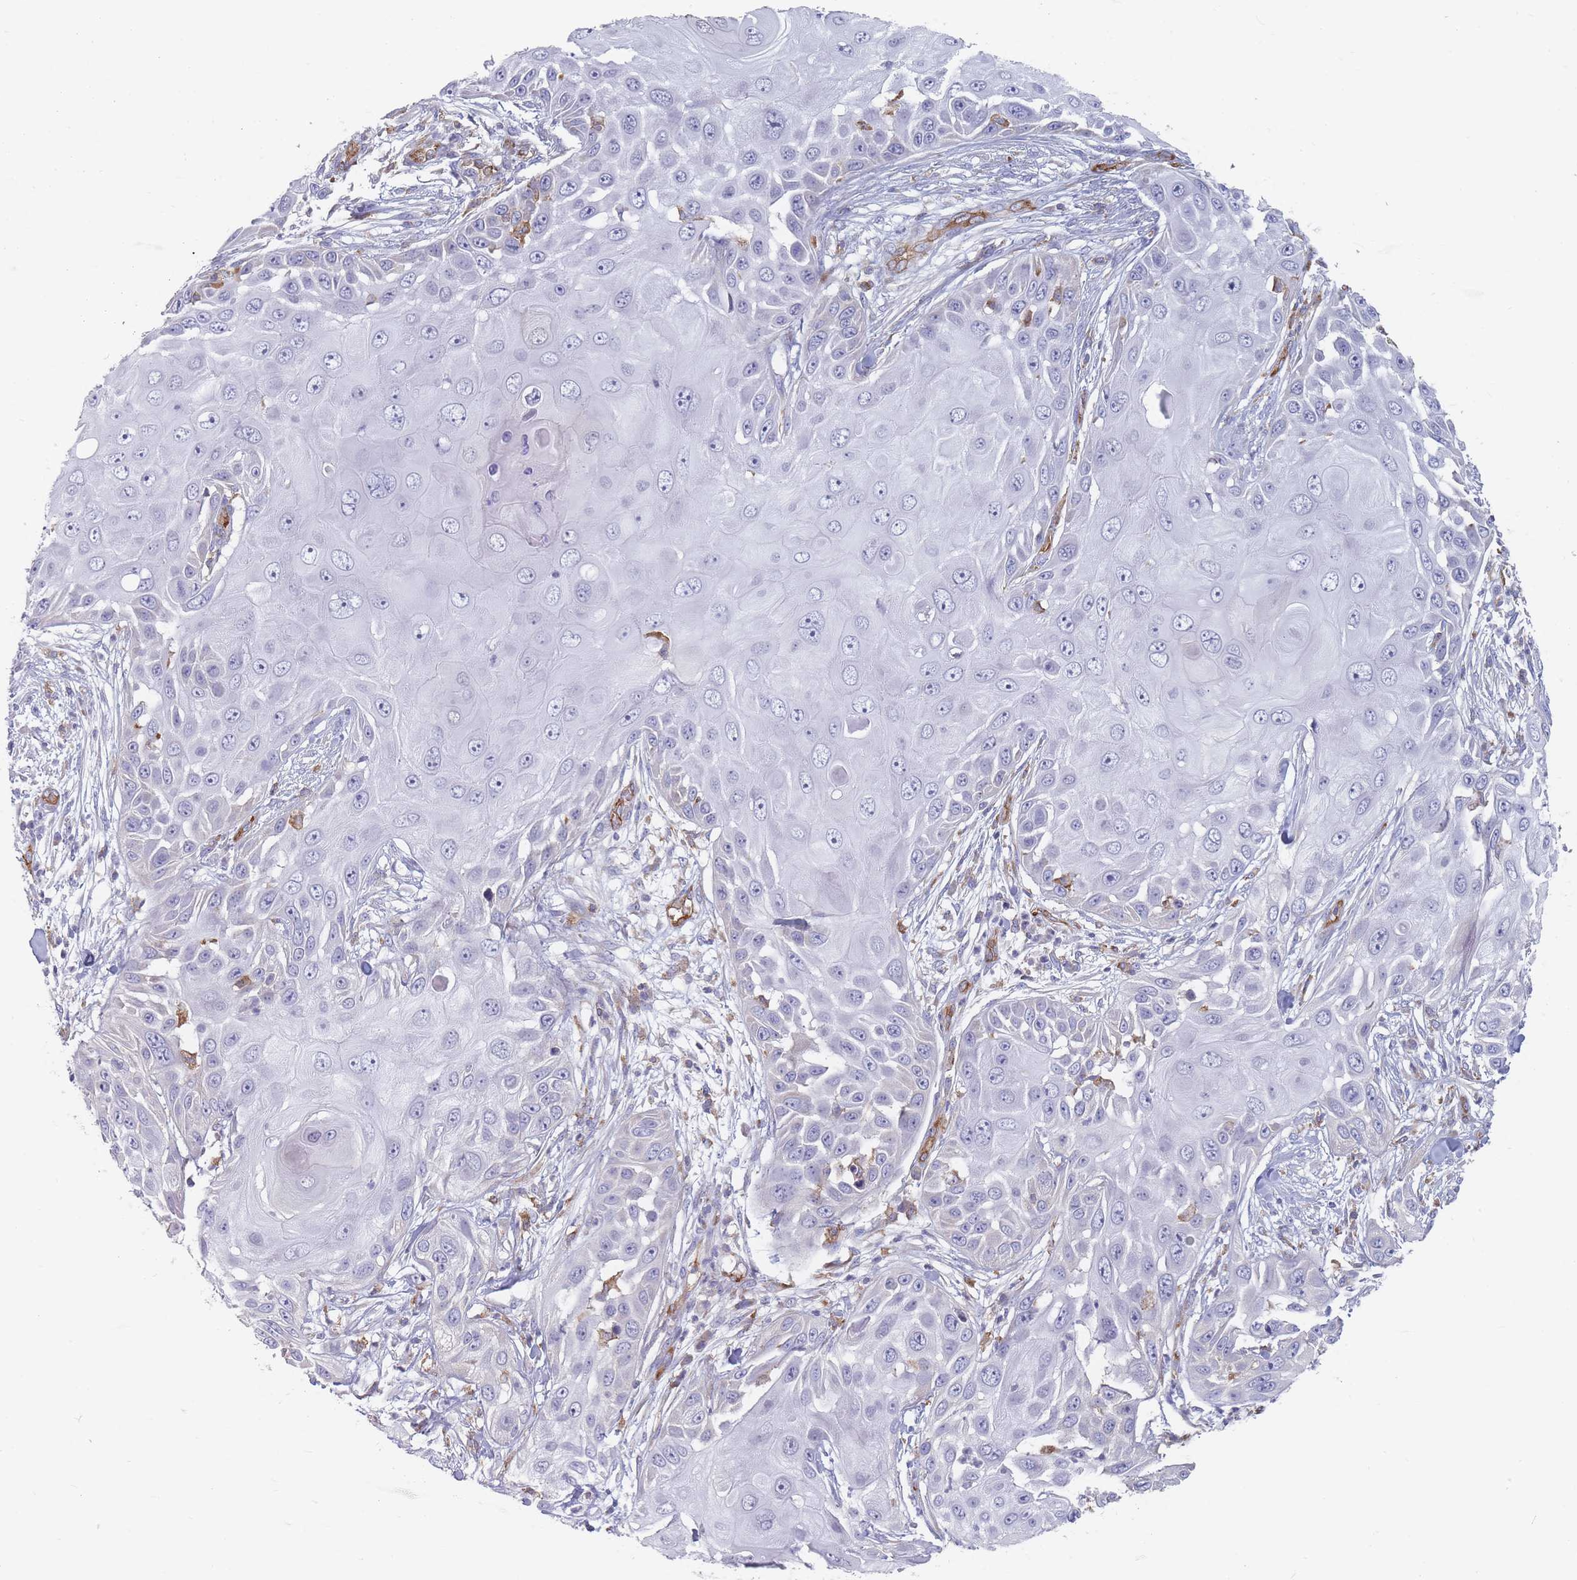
{"staining": {"intensity": "negative", "quantity": "none", "location": "none"}, "tissue": "skin cancer", "cell_type": "Tumor cells", "image_type": "cancer", "snomed": [{"axis": "morphology", "description": "Squamous cell carcinoma, NOS"}, {"axis": "topography", "description": "Skin"}], "caption": "This is an IHC micrograph of skin cancer (squamous cell carcinoma). There is no positivity in tumor cells.", "gene": "MAP1S", "patient": {"sex": "female", "age": 44}}